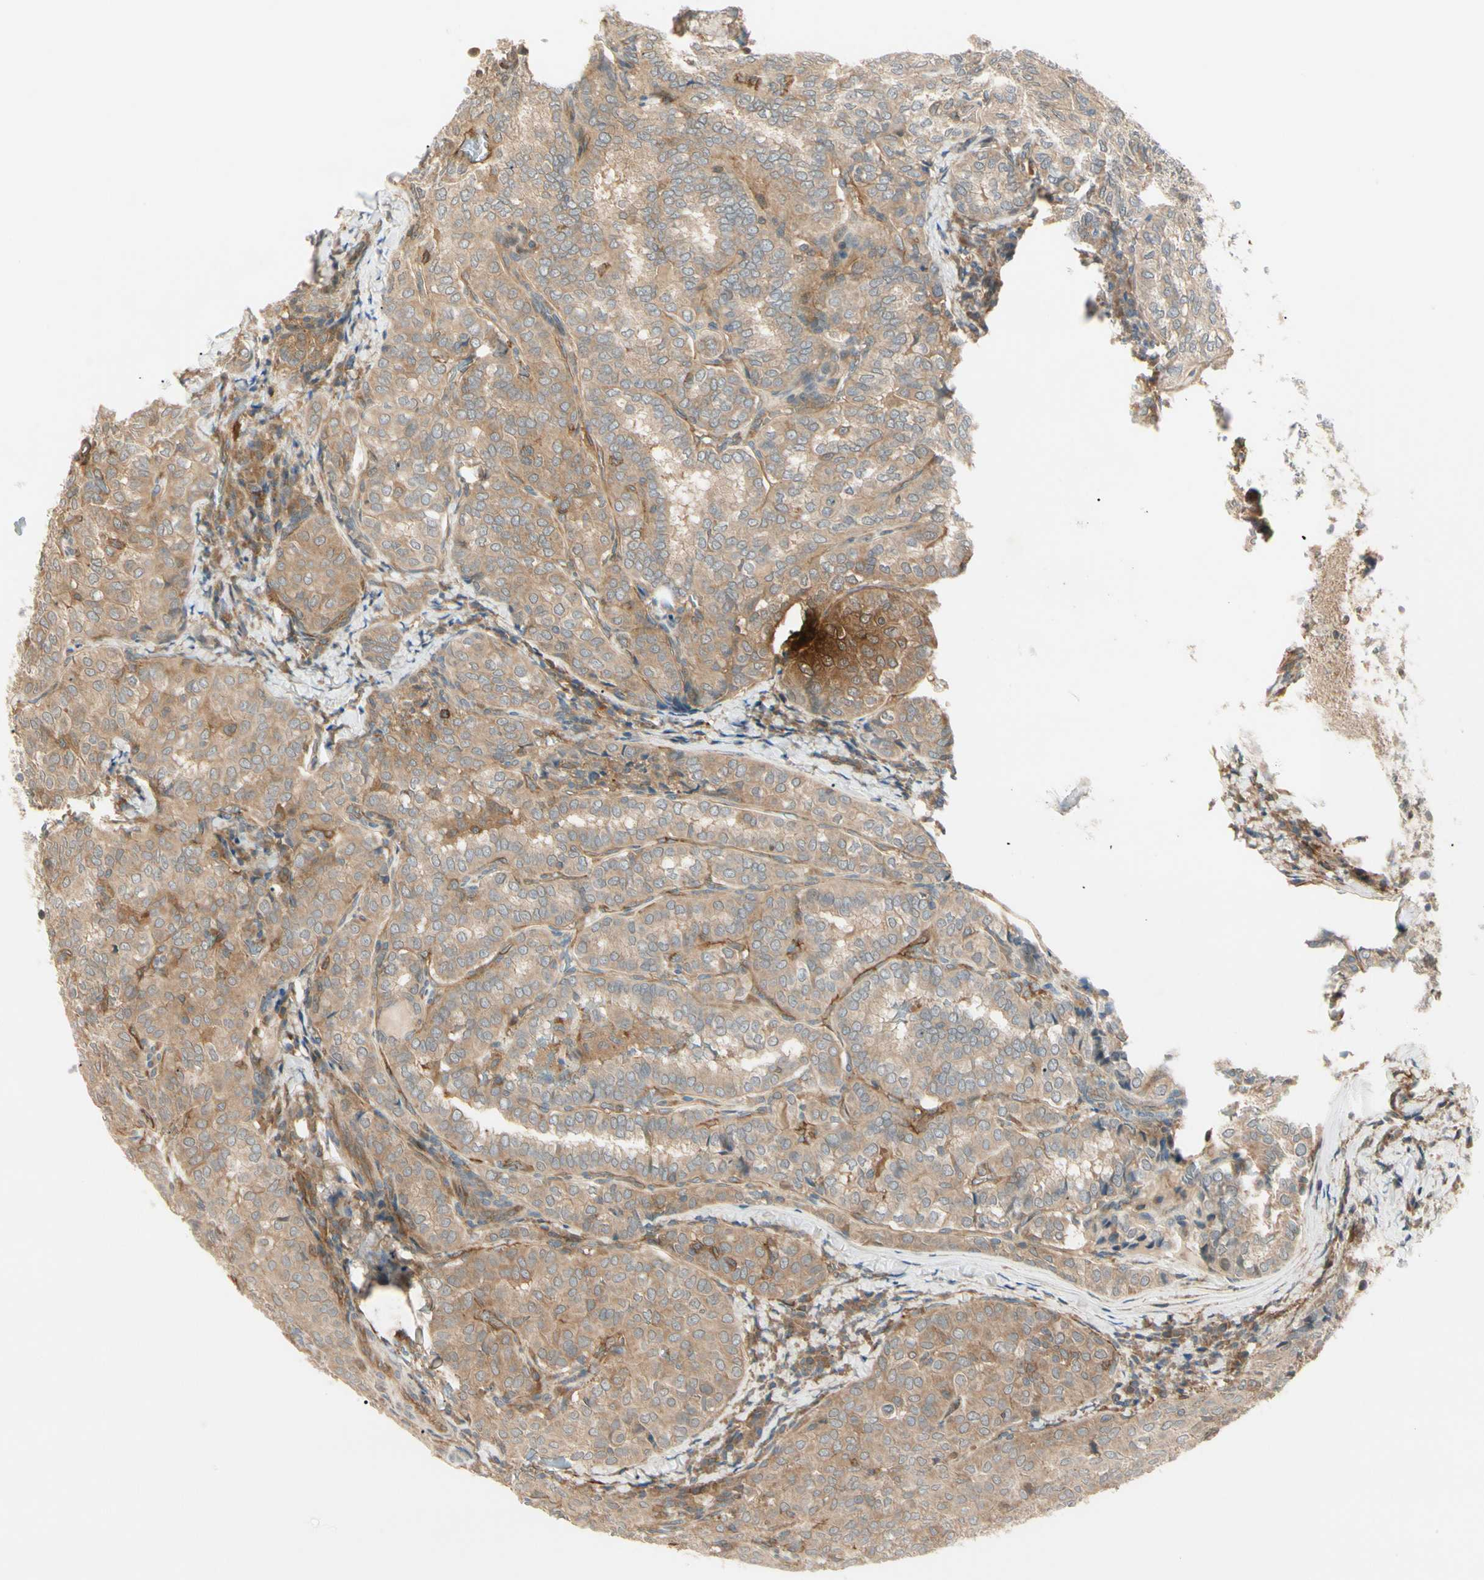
{"staining": {"intensity": "moderate", "quantity": ">75%", "location": "cytoplasmic/membranous"}, "tissue": "thyroid cancer", "cell_type": "Tumor cells", "image_type": "cancer", "snomed": [{"axis": "morphology", "description": "Normal tissue, NOS"}, {"axis": "morphology", "description": "Papillary adenocarcinoma, NOS"}, {"axis": "topography", "description": "Thyroid gland"}], "caption": "A medium amount of moderate cytoplasmic/membranous expression is identified in approximately >75% of tumor cells in thyroid cancer (papillary adenocarcinoma) tissue. (Brightfield microscopy of DAB IHC at high magnification).", "gene": "F2R", "patient": {"sex": "female", "age": 30}}